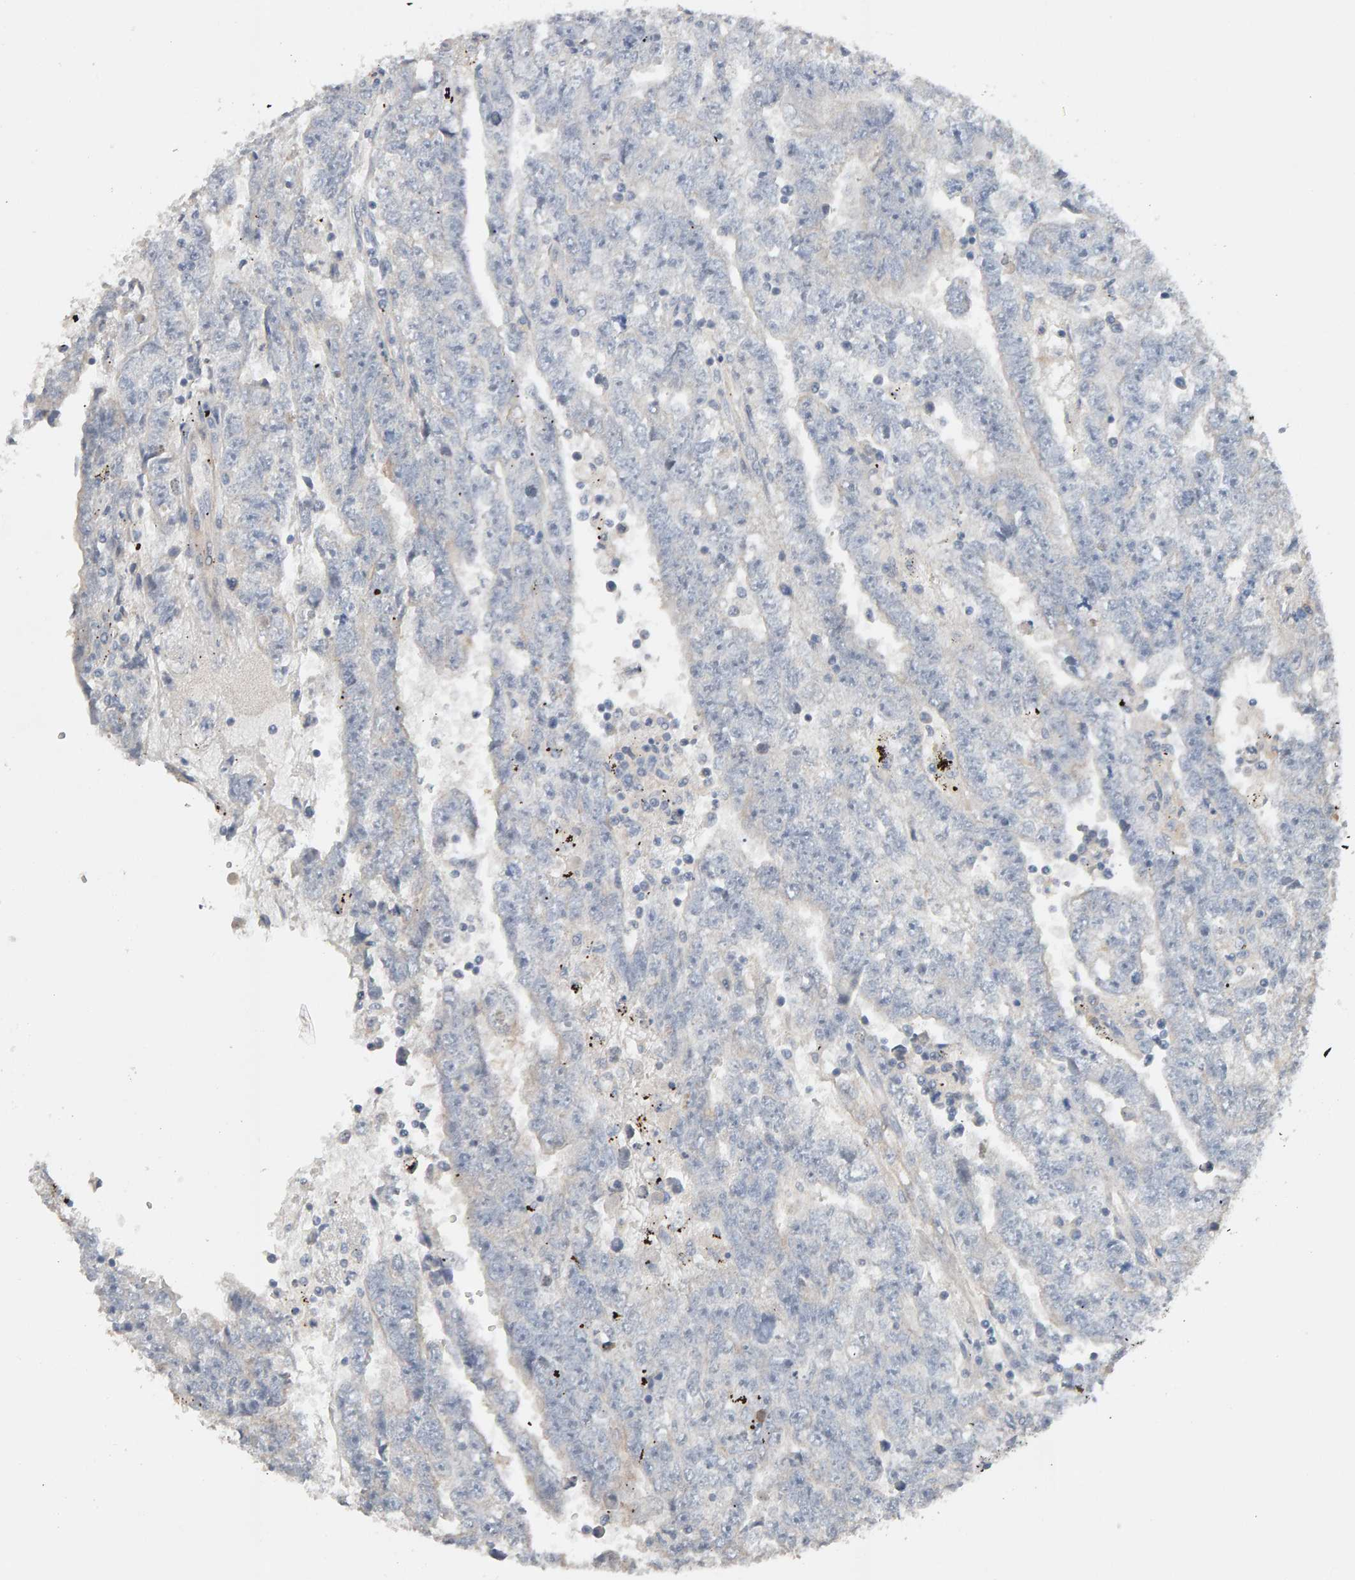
{"staining": {"intensity": "negative", "quantity": "none", "location": "none"}, "tissue": "testis cancer", "cell_type": "Tumor cells", "image_type": "cancer", "snomed": [{"axis": "morphology", "description": "Carcinoma, Embryonal, NOS"}, {"axis": "topography", "description": "Testis"}], "caption": "The image reveals no significant expression in tumor cells of testis embryonal carcinoma. The staining was performed using DAB to visualize the protein expression in brown, while the nuclei were stained in blue with hematoxylin (Magnification: 20x).", "gene": "IPPK", "patient": {"sex": "male", "age": 25}}